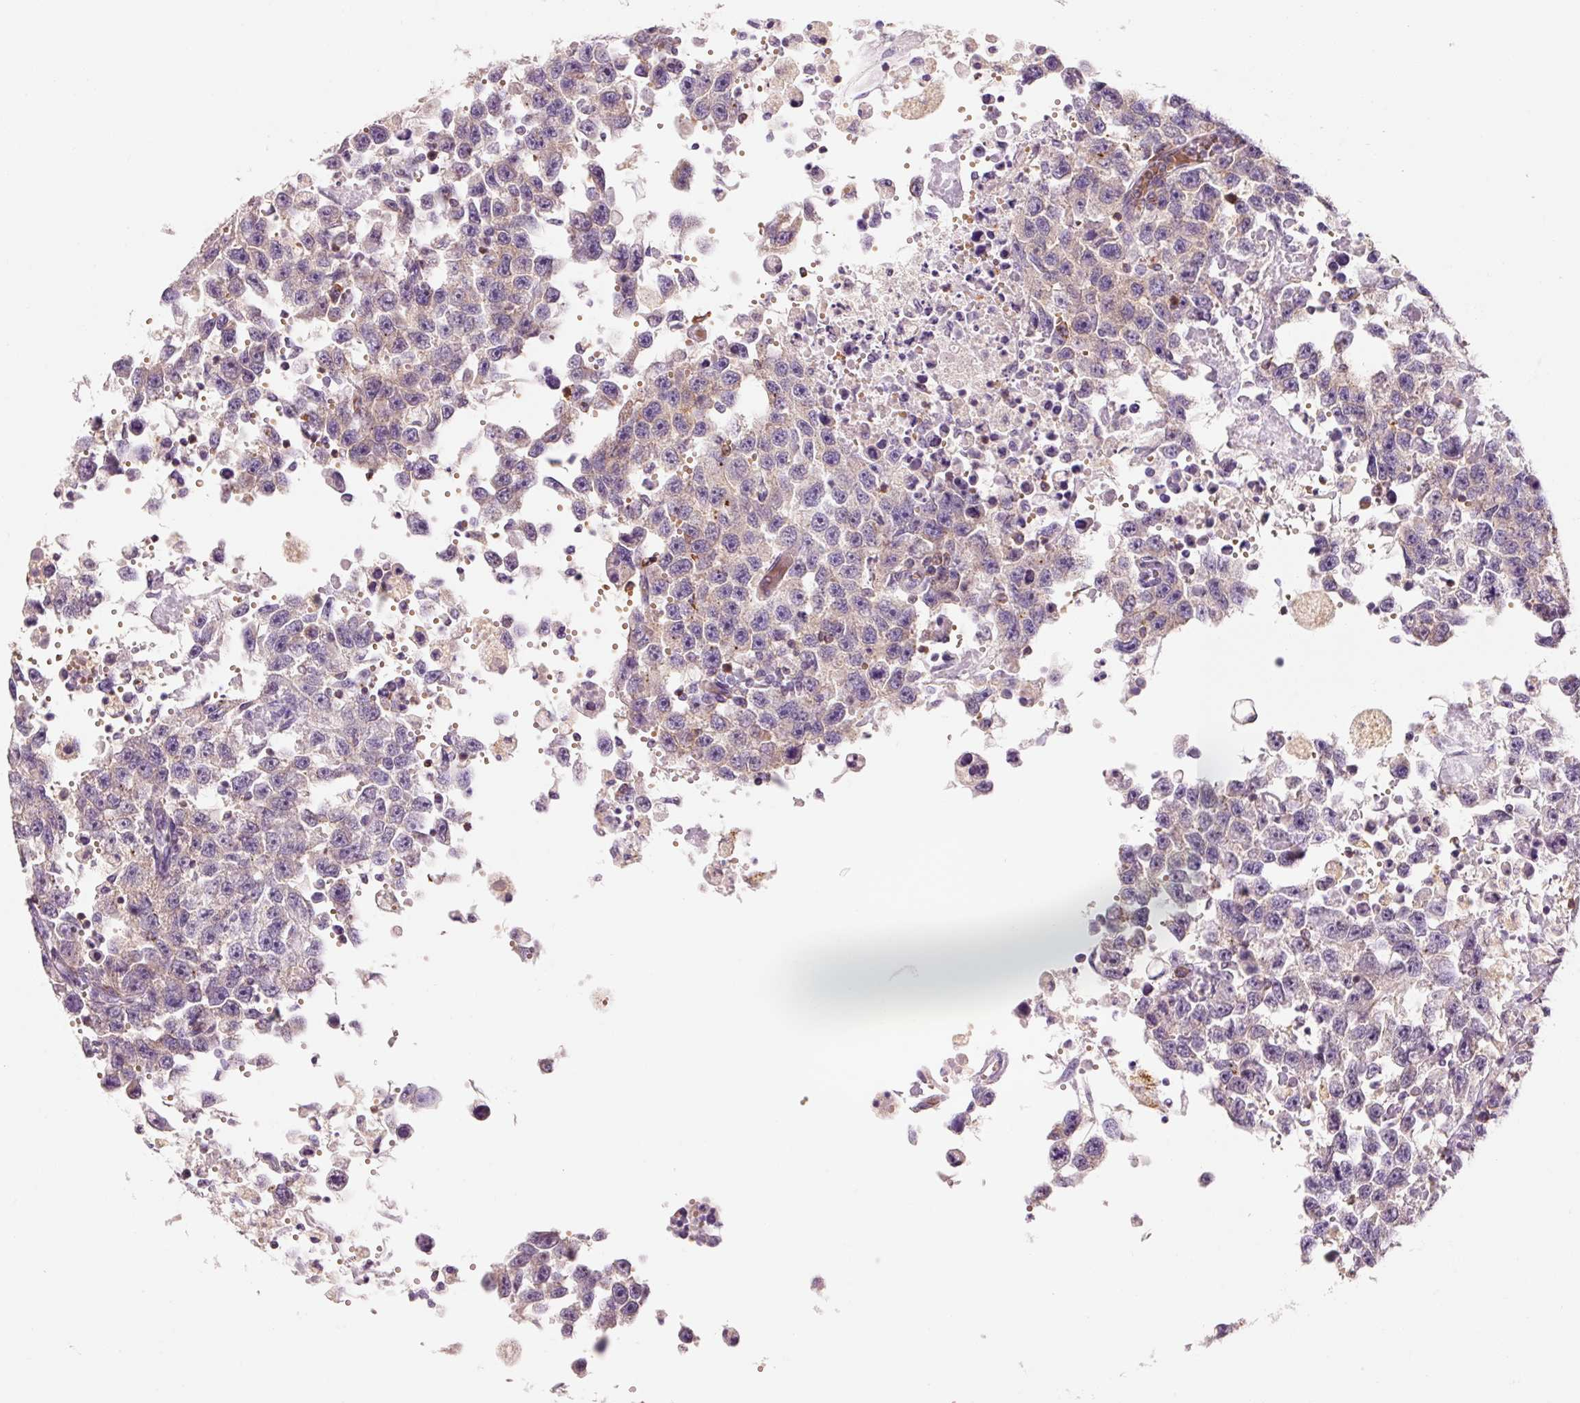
{"staining": {"intensity": "negative", "quantity": "none", "location": "none"}, "tissue": "testis cancer", "cell_type": "Tumor cells", "image_type": "cancer", "snomed": [{"axis": "morphology", "description": "Carcinoma, Embryonal, NOS"}, {"axis": "topography", "description": "Testis"}], "caption": "Immunohistochemistry image of neoplastic tissue: human testis cancer (embryonal carcinoma) stained with DAB displays no significant protein expression in tumor cells.", "gene": "OR8K1", "patient": {"sex": "male", "age": 83}}